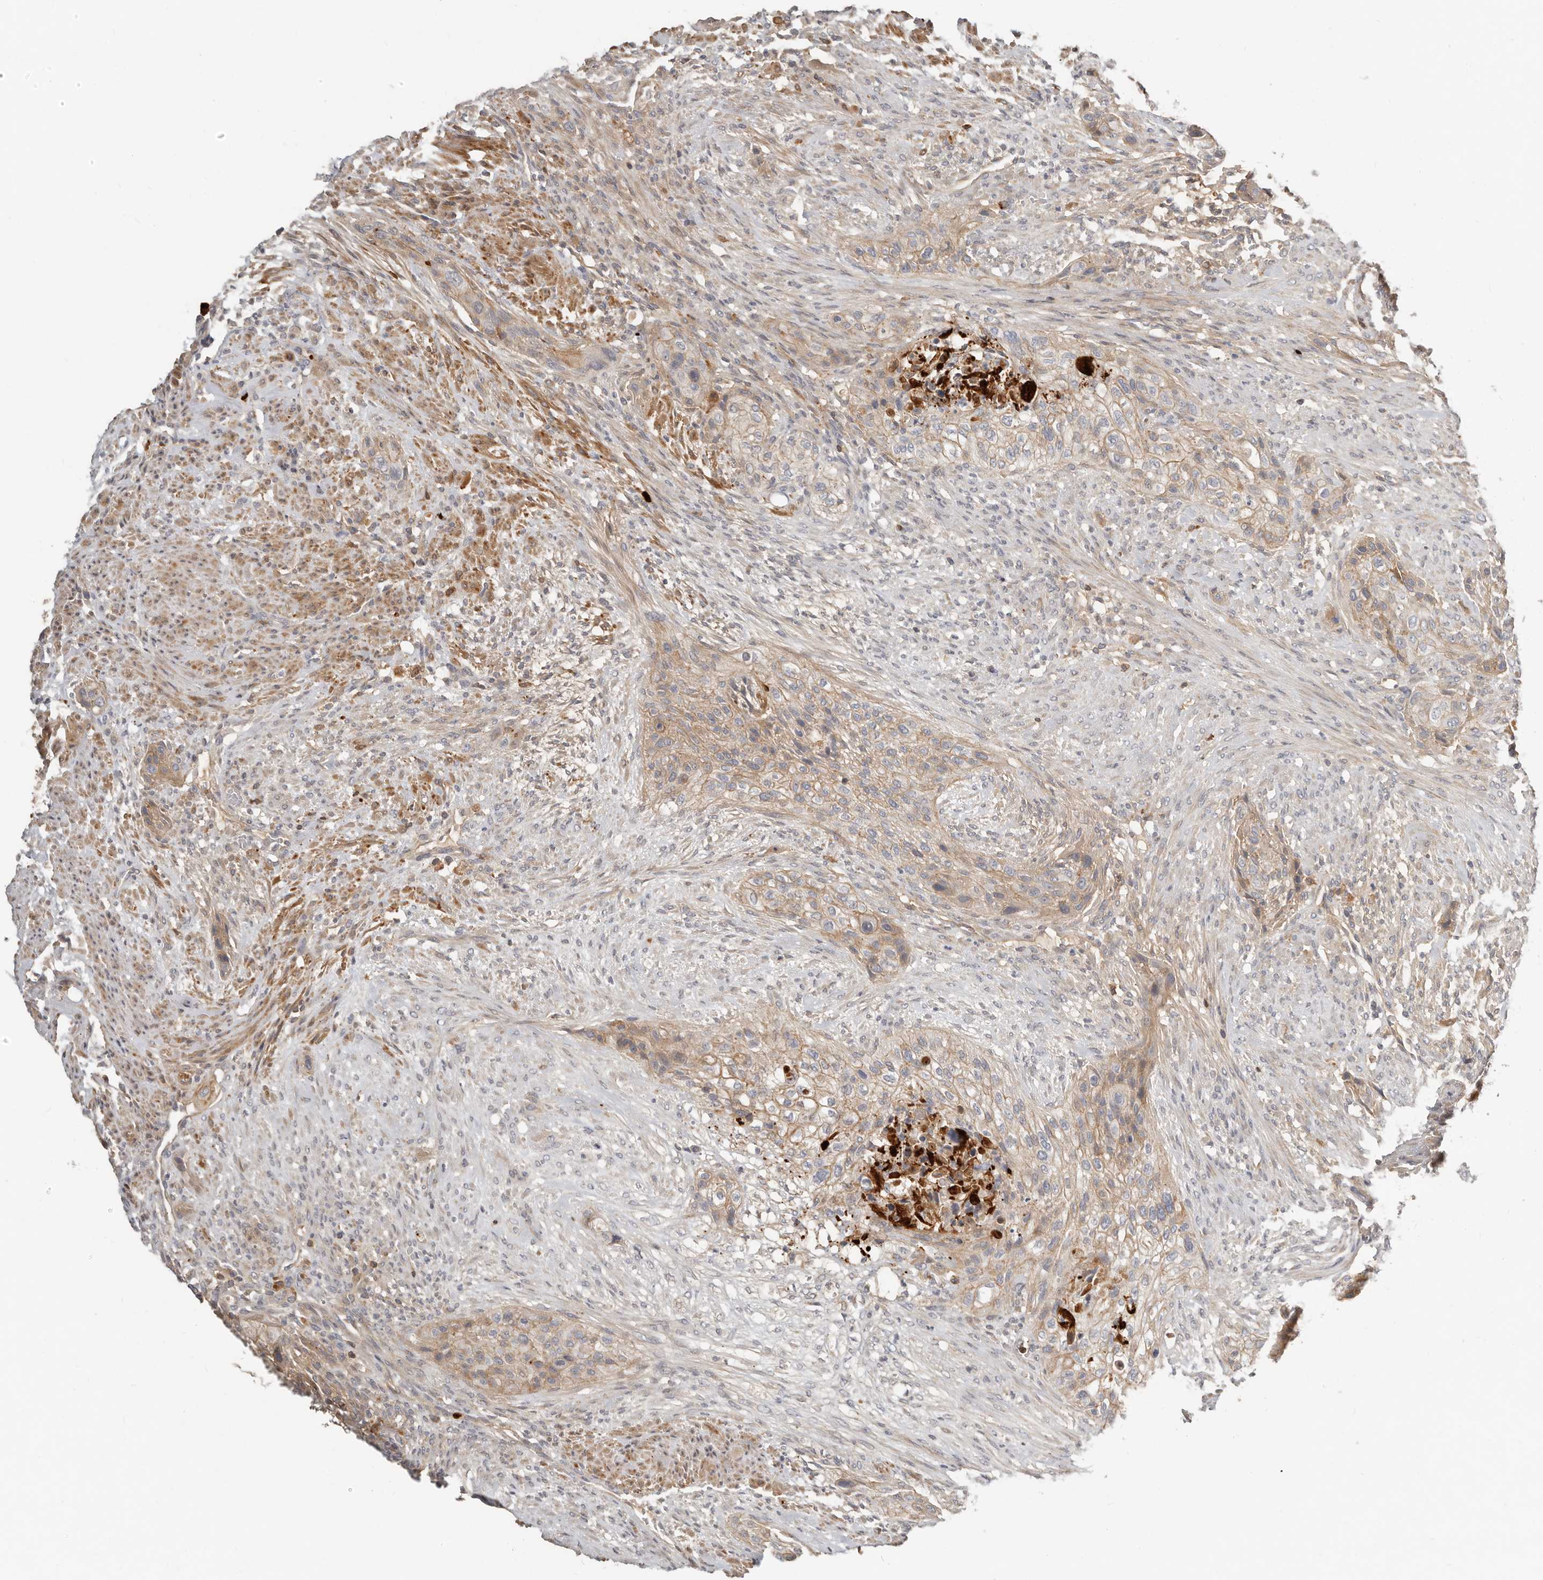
{"staining": {"intensity": "moderate", "quantity": ">75%", "location": "cytoplasmic/membranous"}, "tissue": "urothelial cancer", "cell_type": "Tumor cells", "image_type": "cancer", "snomed": [{"axis": "morphology", "description": "Urothelial carcinoma, High grade"}, {"axis": "topography", "description": "Urinary bladder"}], "caption": "Immunohistochemistry (IHC) image of urothelial carcinoma (high-grade) stained for a protein (brown), which shows medium levels of moderate cytoplasmic/membranous staining in about >75% of tumor cells.", "gene": "MTFR2", "patient": {"sex": "male", "age": 35}}